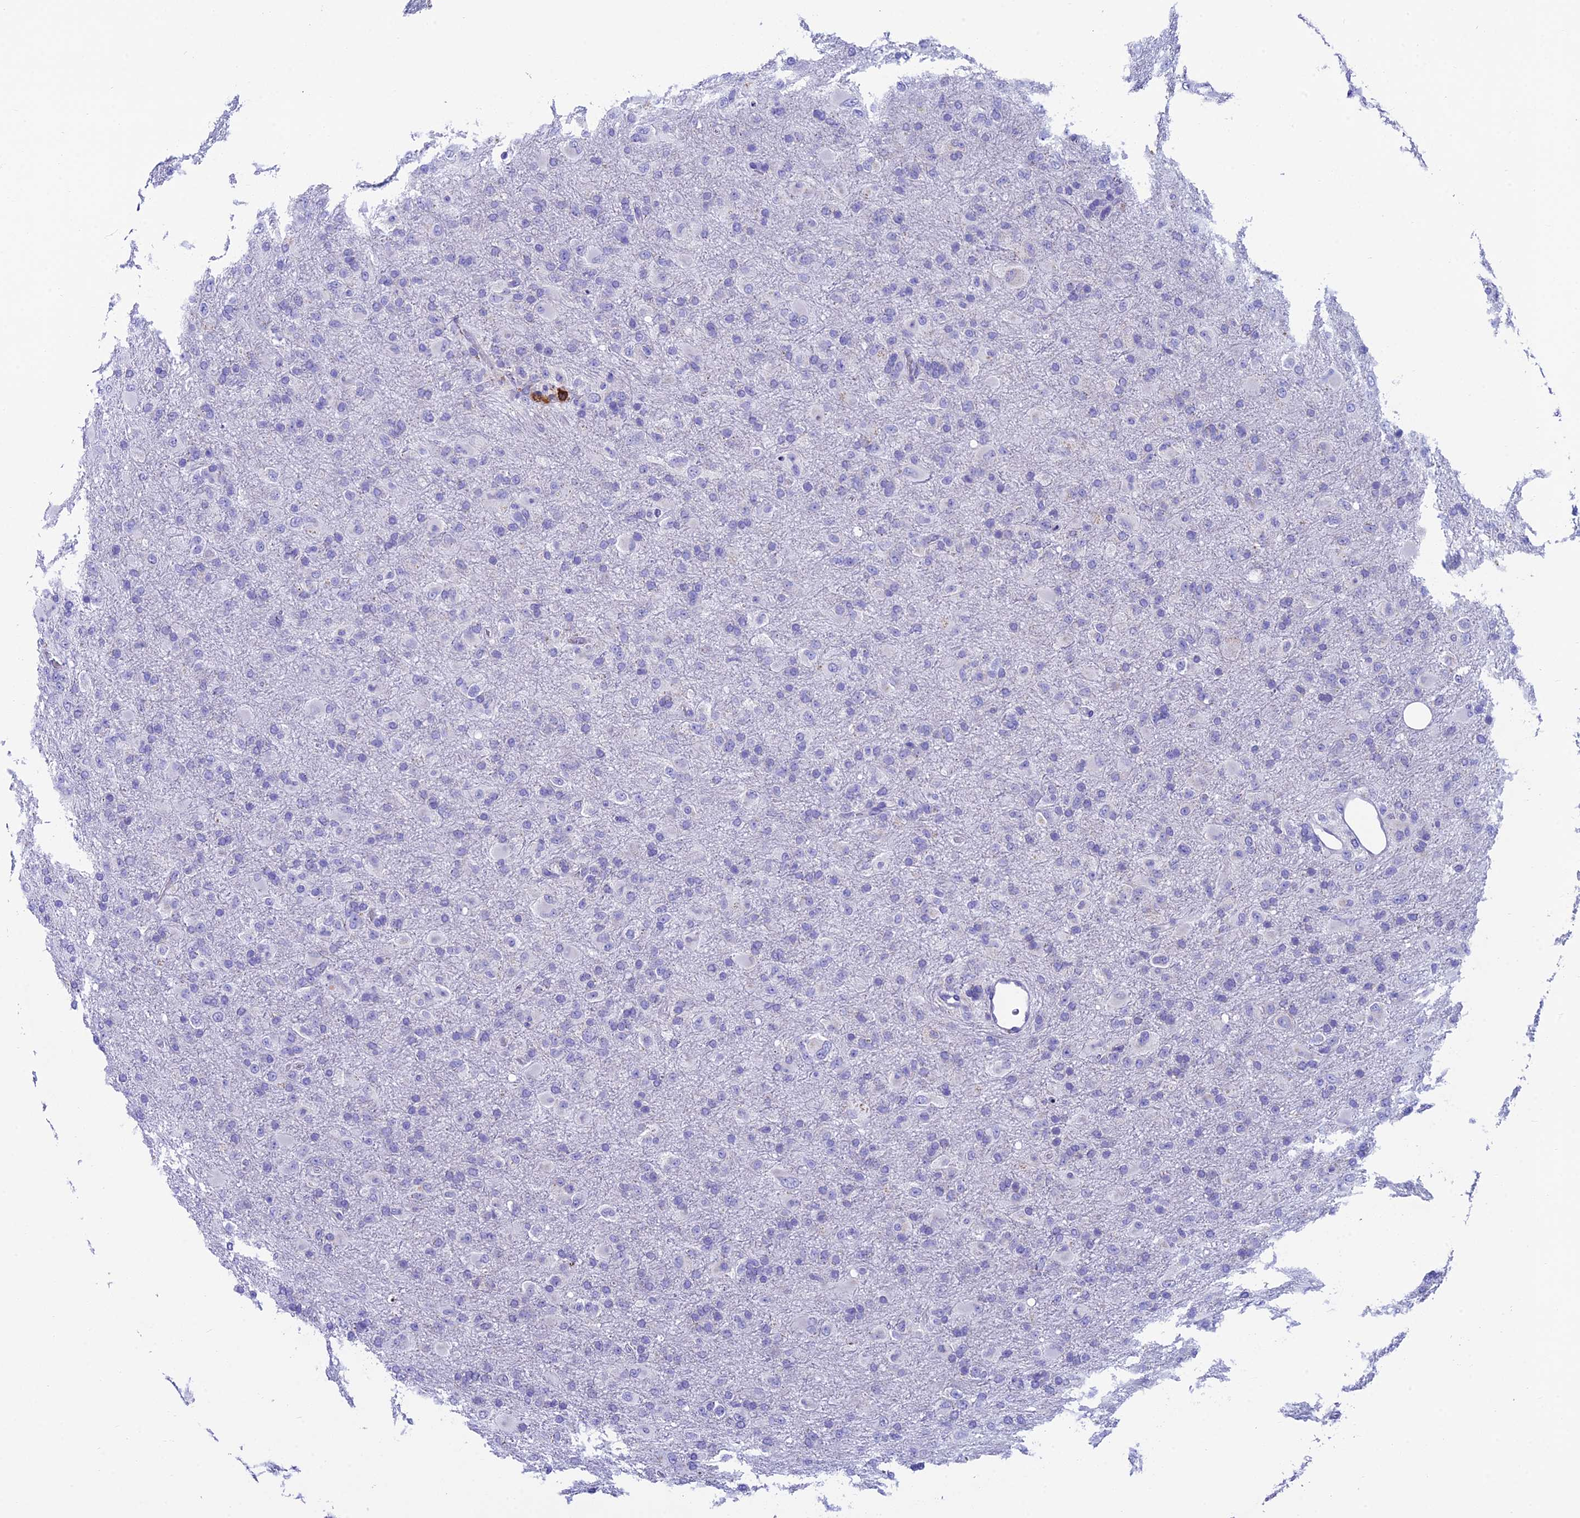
{"staining": {"intensity": "negative", "quantity": "none", "location": "none"}, "tissue": "glioma", "cell_type": "Tumor cells", "image_type": "cancer", "snomed": [{"axis": "morphology", "description": "Glioma, malignant, Low grade"}, {"axis": "topography", "description": "Brain"}], "caption": "Low-grade glioma (malignant) was stained to show a protein in brown. There is no significant positivity in tumor cells. The staining was performed using DAB to visualize the protein expression in brown, while the nuclei were stained in blue with hematoxylin (Magnification: 20x).", "gene": "REEP4", "patient": {"sex": "male", "age": 65}}